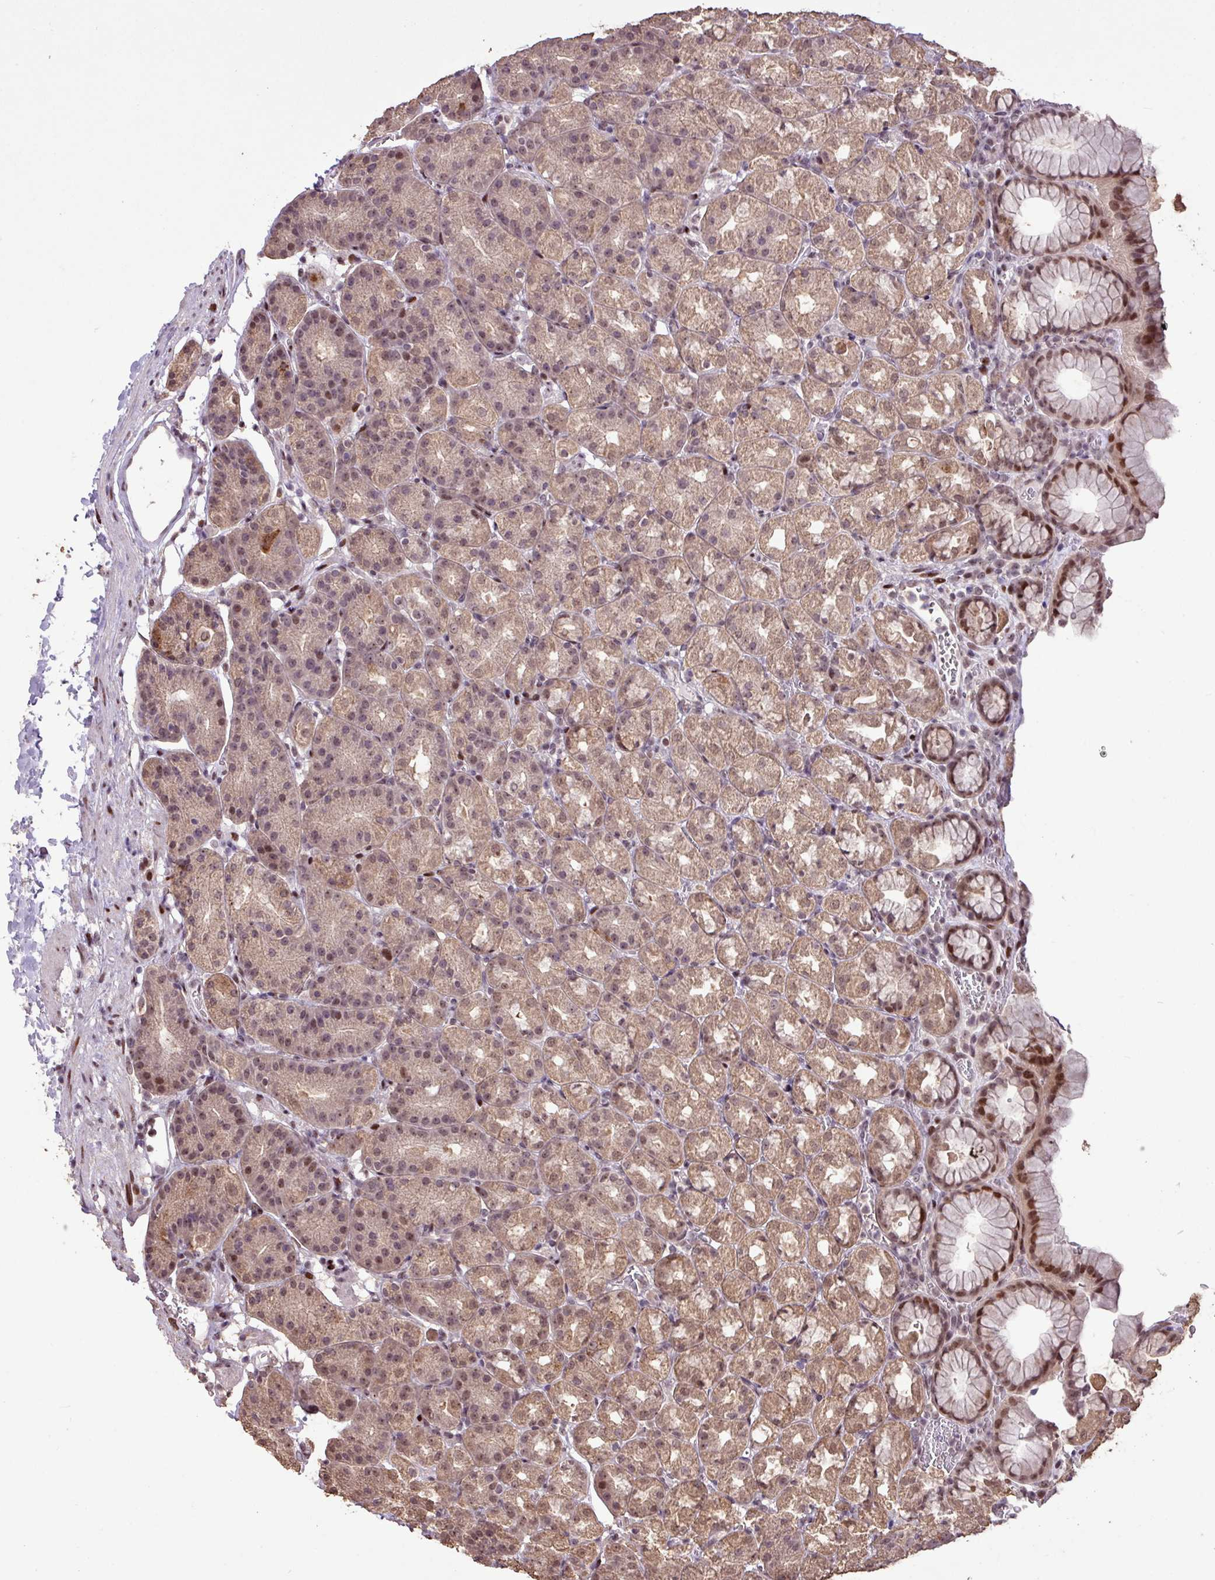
{"staining": {"intensity": "moderate", "quantity": ">75%", "location": "cytoplasmic/membranous,nuclear"}, "tissue": "stomach", "cell_type": "Glandular cells", "image_type": "normal", "snomed": [{"axis": "morphology", "description": "Normal tissue, NOS"}, {"axis": "topography", "description": "Stomach, upper"}], "caption": "A brown stain labels moderate cytoplasmic/membranous,nuclear expression of a protein in glandular cells of benign human stomach. (Stains: DAB (3,3'-diaminobenzidine) in brown, nuclei in blue, Microscopy: brightfield microscopy at high magnification).", "gene": "ZNF709", "patient": {"sex": "female", "age": 81}}